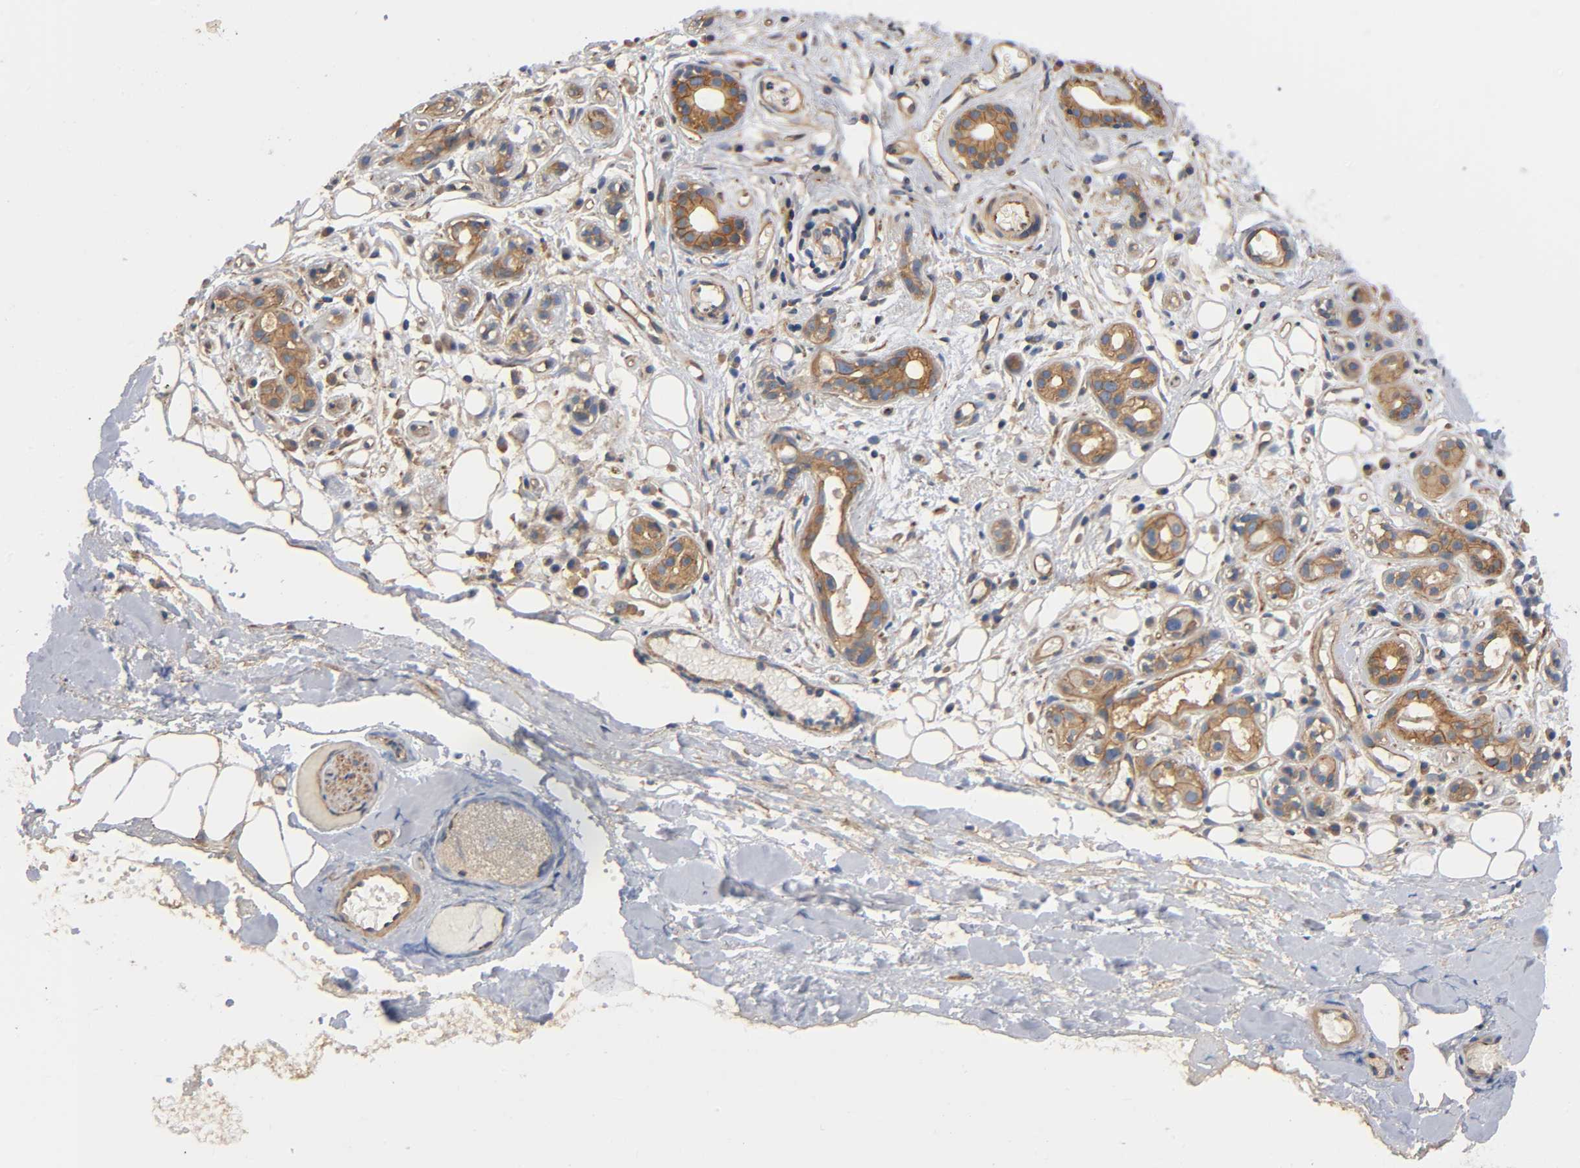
{"staining": {"intensity": "moderate", "quantity": ">75%", "location": "cytoplasmic/membranous"}, "tissue": "salivary gland", "cell_type": "Glandular cells", "image_type": "normal", "snomed": [{"axis": "morphology", "description": "Normal tissue, NOS"}, {"axis": "topography", "description": "Salivary gland"}], "caption": "Protein expression by immunohistochemistry demonstrates moderate cytoplasmic/membranous expression in approximately >75% of glandular cells in benign salivary gland.", "gene": "MARS1", "patient": {"sex": "male", "age": 54}}